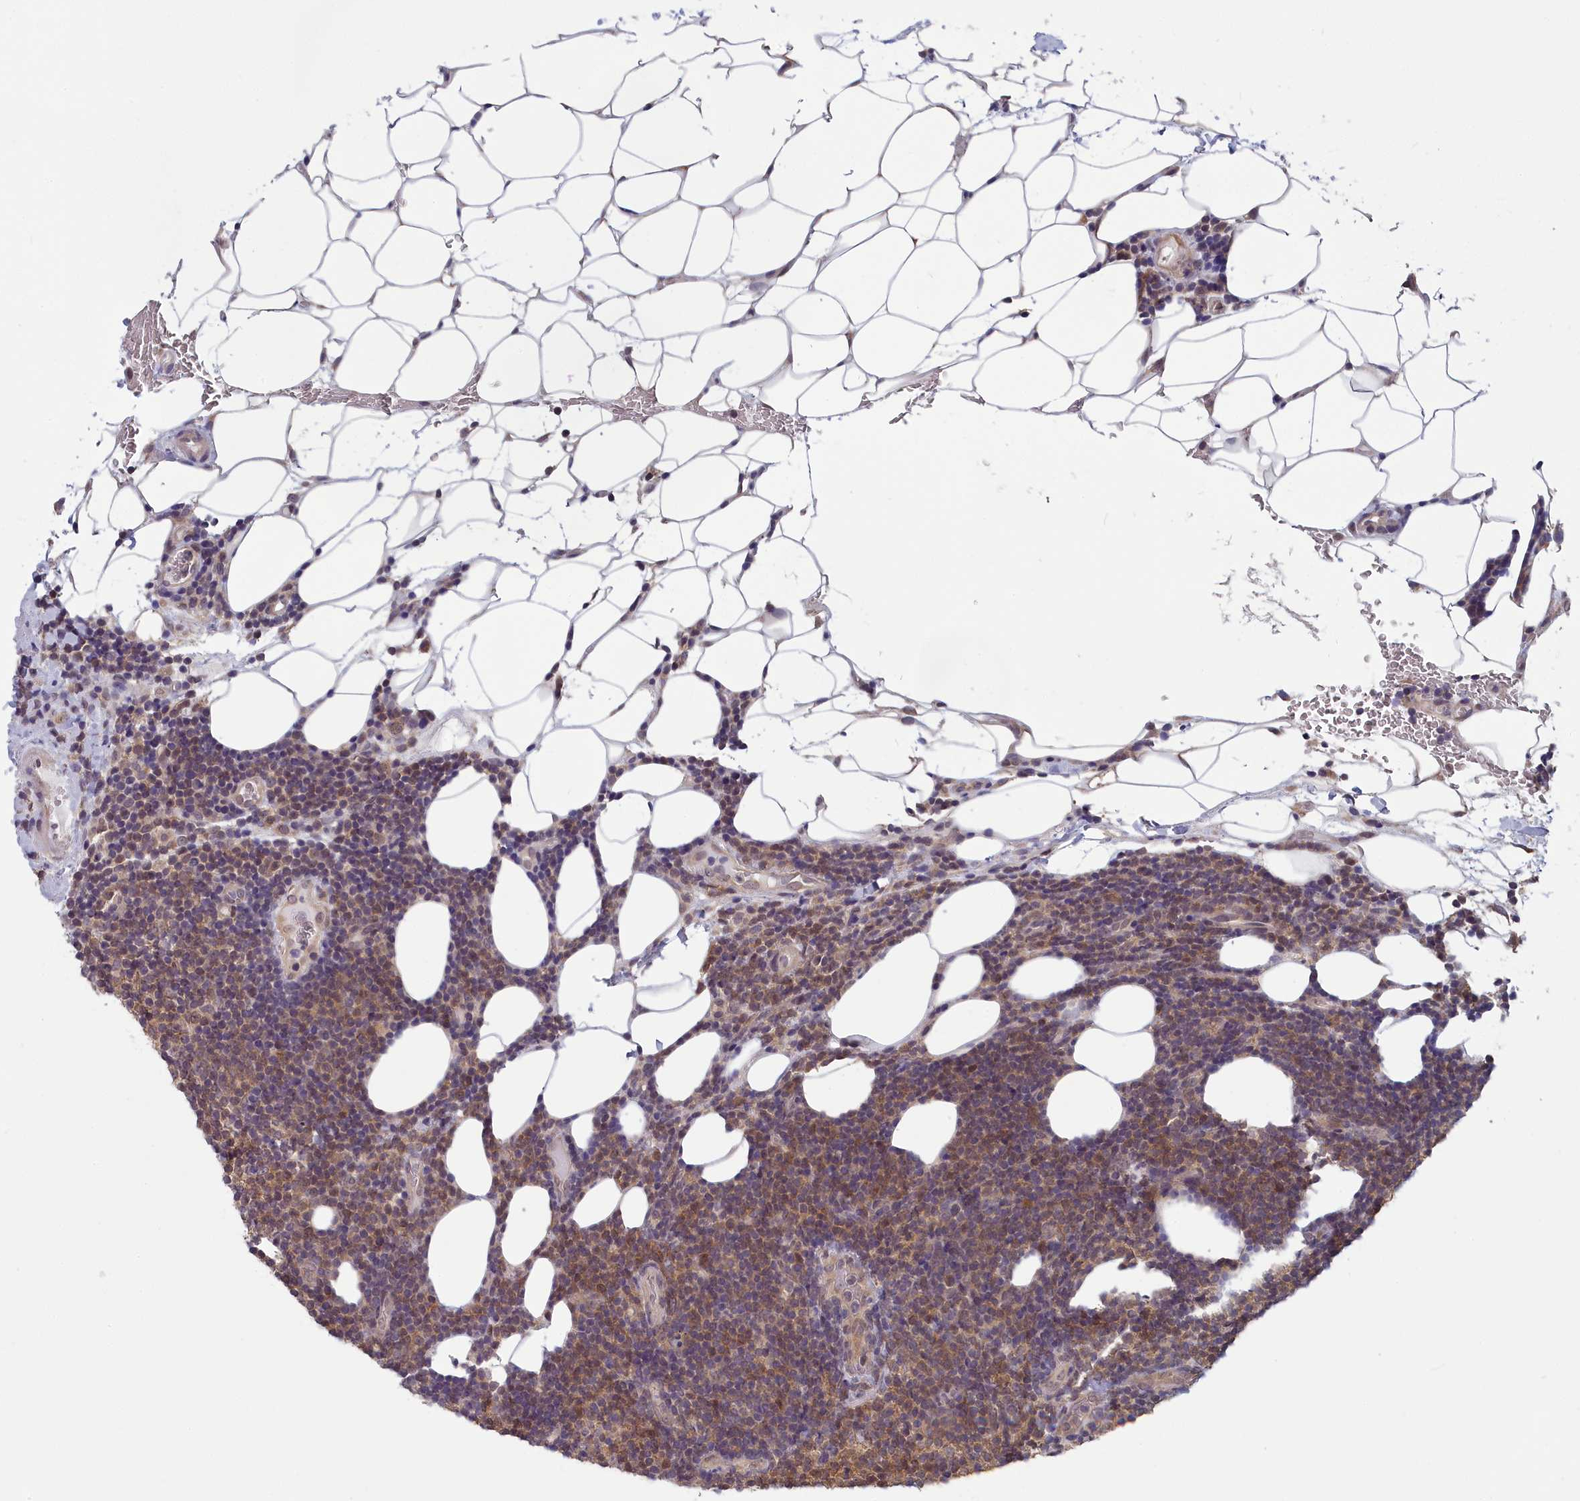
{"staining": {"intensity": "moderate", "quantity": "25%-75%", "location": "cytoplasmic/membranous"}, "tissue": "lymphoma", "cell_type": "Tumor cells", "image_type": "cancer", "snomed": [{"axis": "morphology", "description": "Malignant lymphoma, non-Hodgkin's type, Low grade"}, {"axis": "topography", "description": "Lymph node"}], "caption": "This is a micrograph of IHC staining of lymphoma, which shows moderate positivity in the cytoplasmic/membranous of tumor cells.", "gene": "MRI1", "patient": {"sex": "male", "age": 66}}